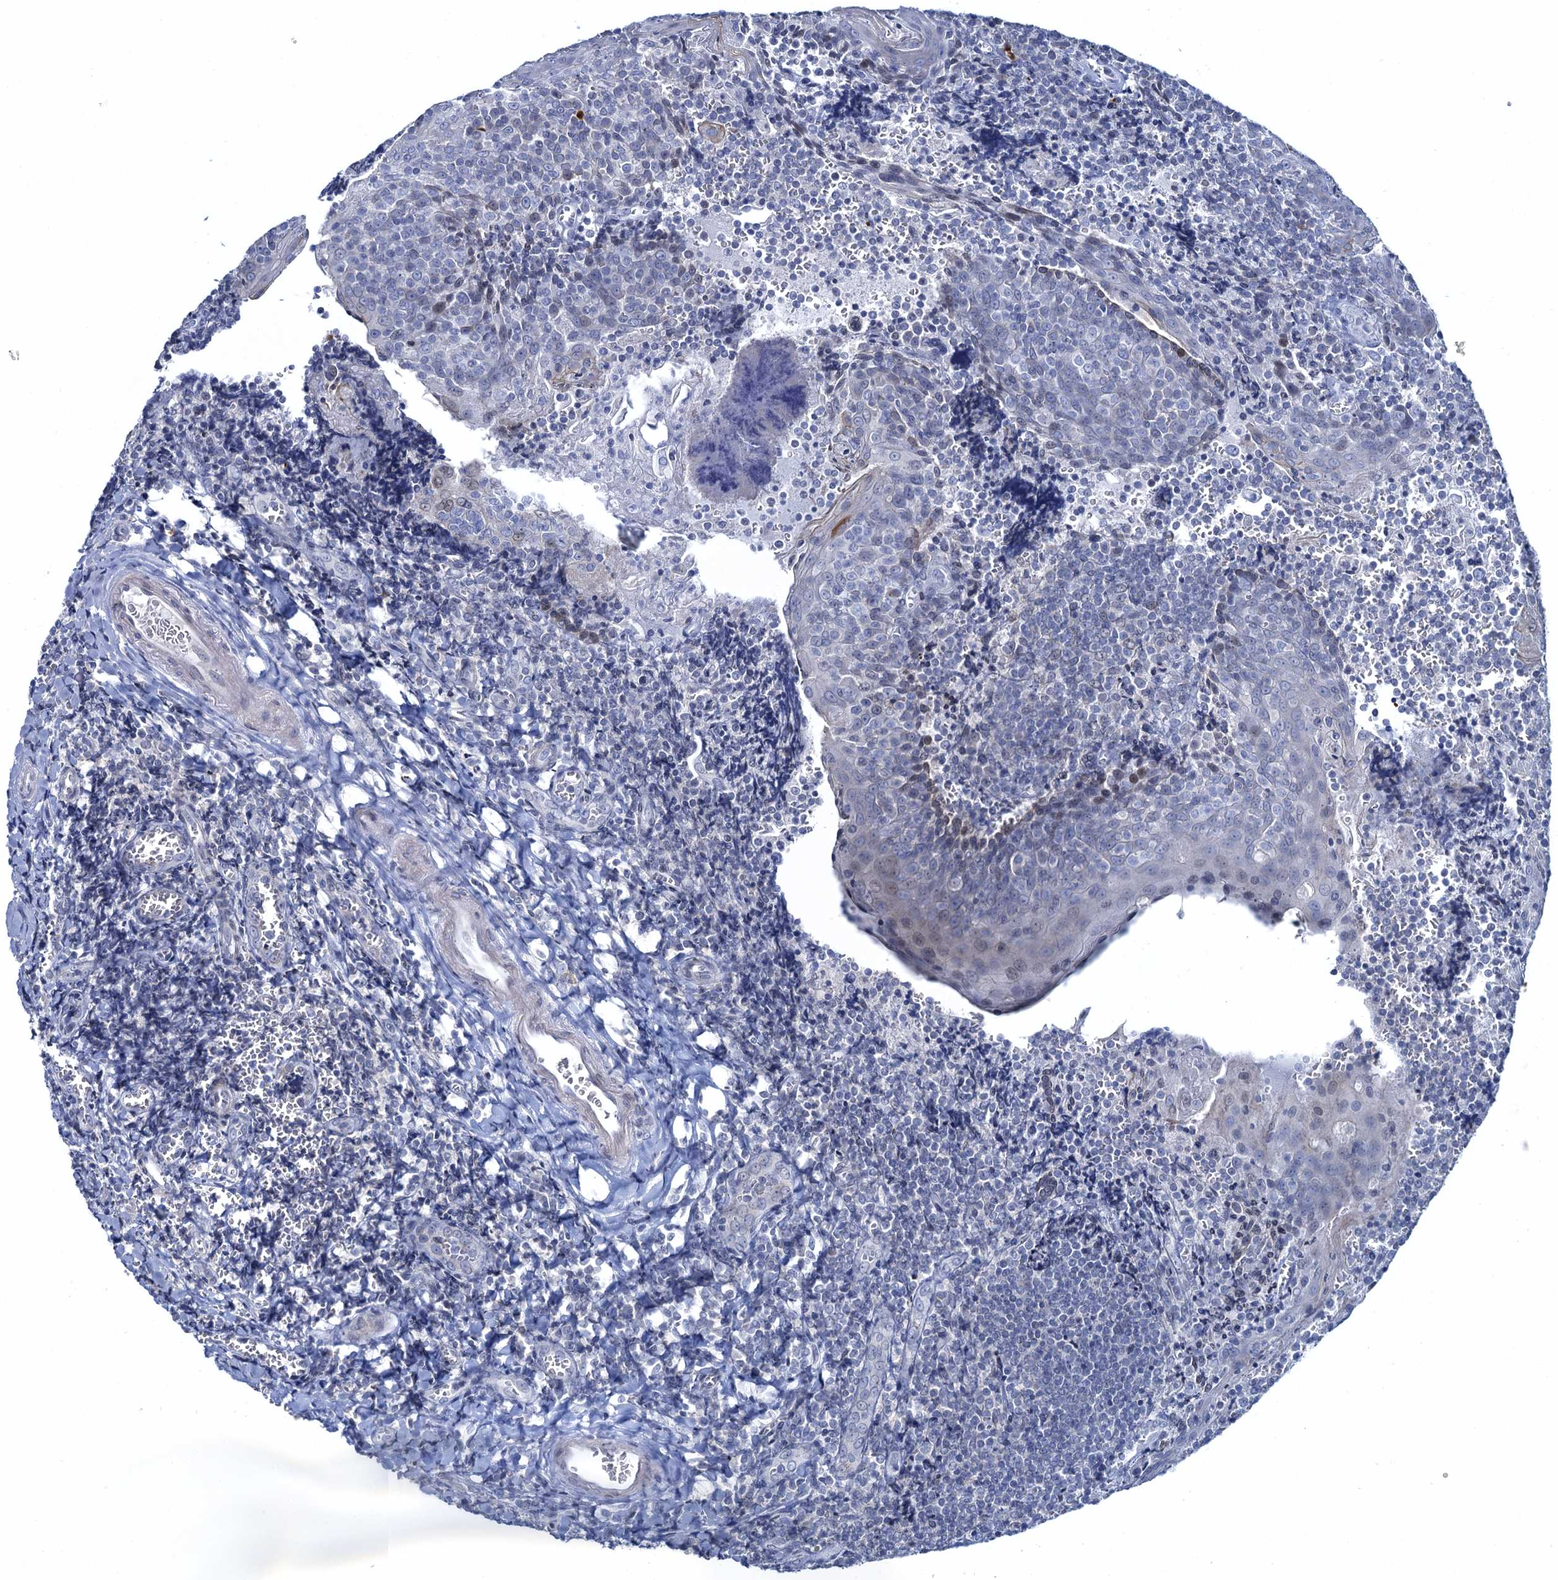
{"staining": {"intensity": "negative", "quantity": "none", "location": "none"}, "tissue": "tonsil", "cell_type": "Germinal center cells", "image_type": "normal", "snomed": [{"axis": "morphology", "description": "Normal tissue, NOS"}, {"axis": "topography", "description": "Tonsil"}], "caption": "Germinal center cells show no significant staining in unremarkable tonsil.", "gene": "TOX3", "patient": {"sex": "male", "age": 27}}